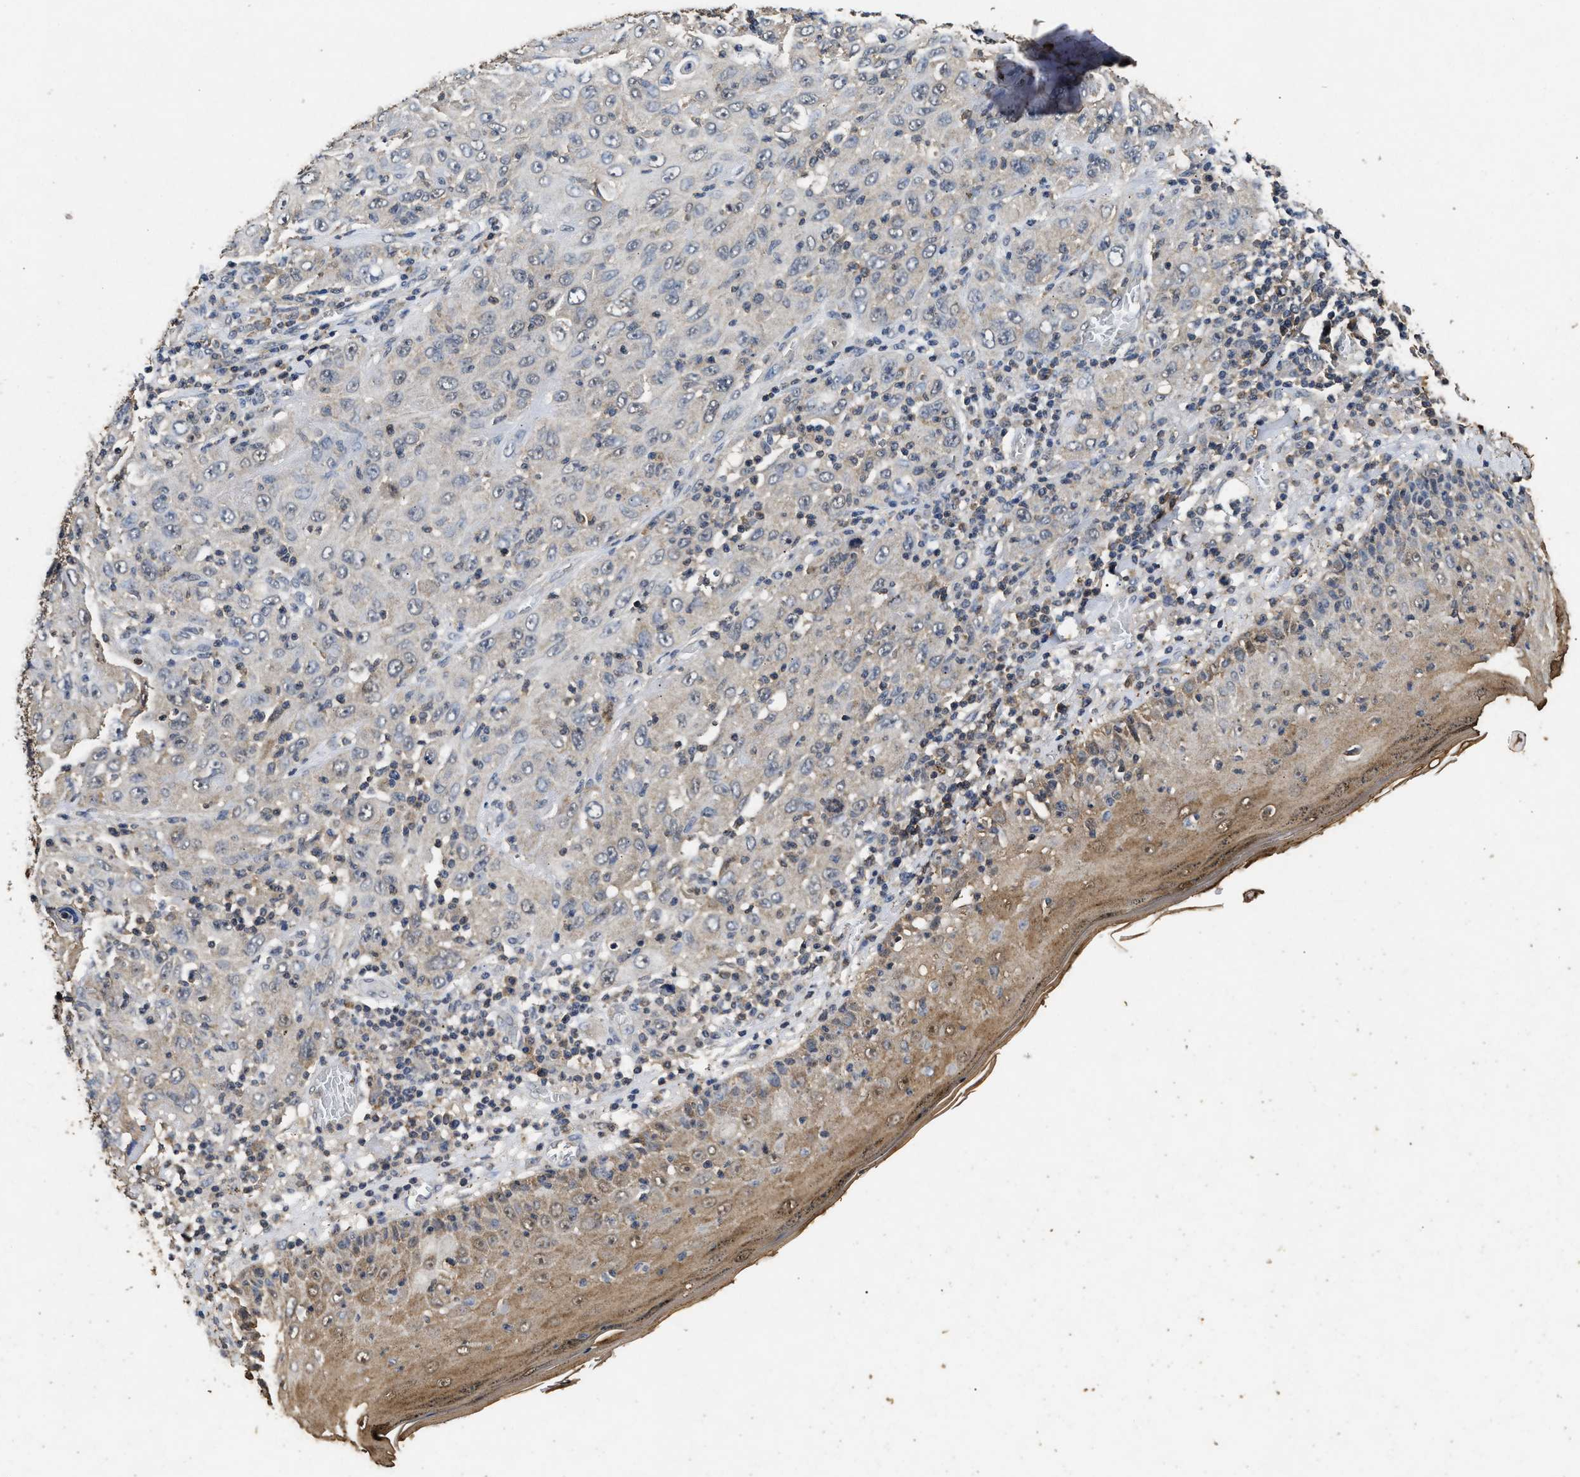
{"staining": {"intensity": "strong", "quantity": "25%-75%", "location": "cytoplasmic/membranous,nuclear"}, "tissue": "skin cancer", "cell_type": "Tumor cells", "image_type": "cancer", "snomed": [{"axis": "morphology", "description": "Squamous cell carcinoma, NOS"}, {"axis": "topography", "description": "Skin"}], "caption": "IHC photomicrograph of neoplastic tissue: squamous cell carcinoma (skin) stained using IHC demonstrates high levels of strong protein expression localized specifically in the cytoplasmic/membranous and nuclear of tumor cells, appearing as a cytoplasmic/membranous and nuclear brown color.", "gene": "ACAT2", "patient": {"sex": "female", "age": 88}}